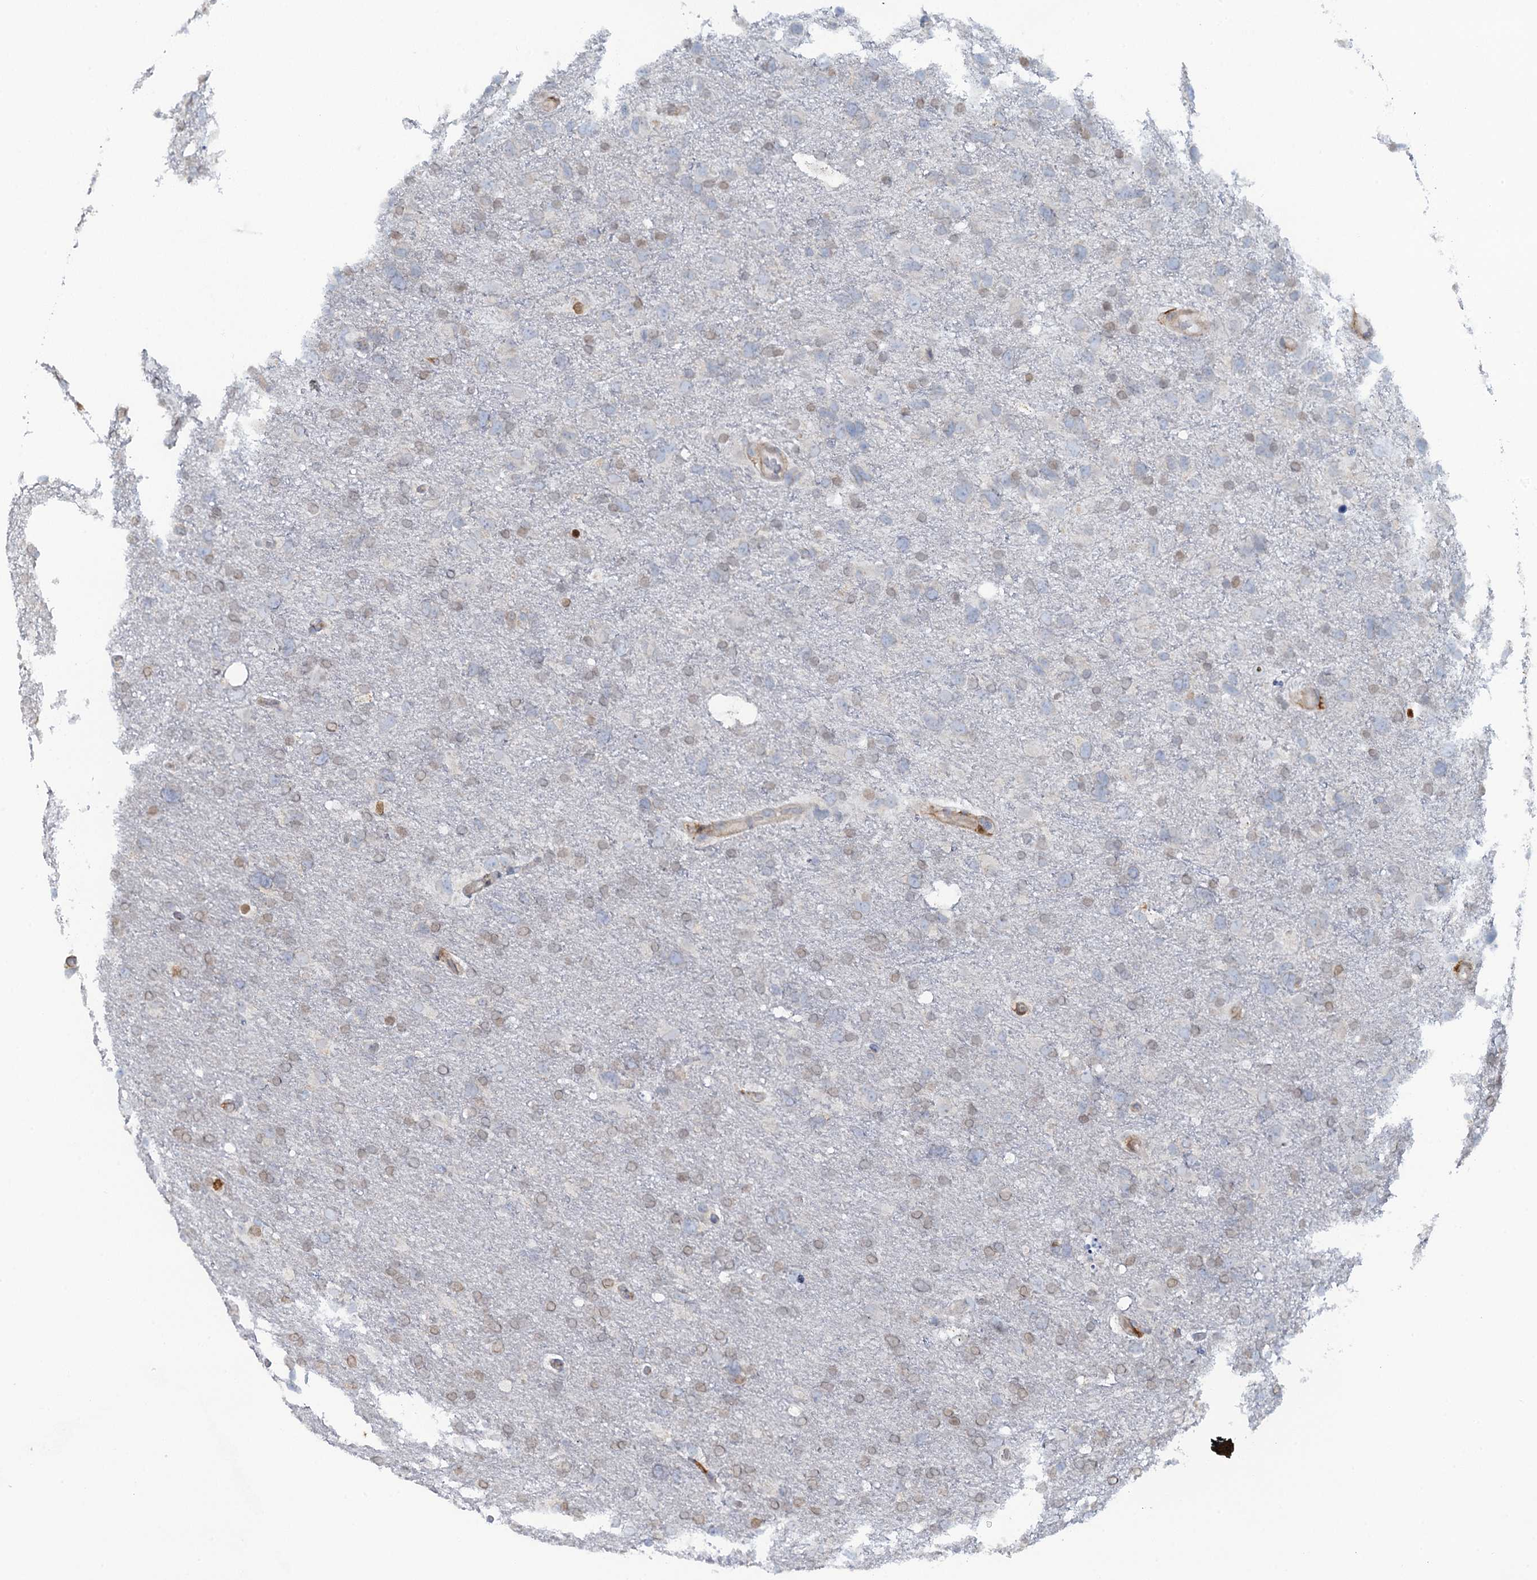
{"staining": {"intensity": "weak", "quantity": "25%-75%", "location": "cytoplasmic/membranous"}, "tissue": "glioma", "cell_type": "Tumor cells", "image_type": "cancer", "snomed": [{"axis": "morphology", "description": "Glioma, malignant, High grade"}, {"axis": "topography", "description": "Brain"}], "caption": "This is an image of immunohistochemistry staining of glioma, which shows weak expression in the cytoplasmic/membranous of tumor cells.", "gene": "POGLUT3", "patient": {"sex": "male", "age": 61}}